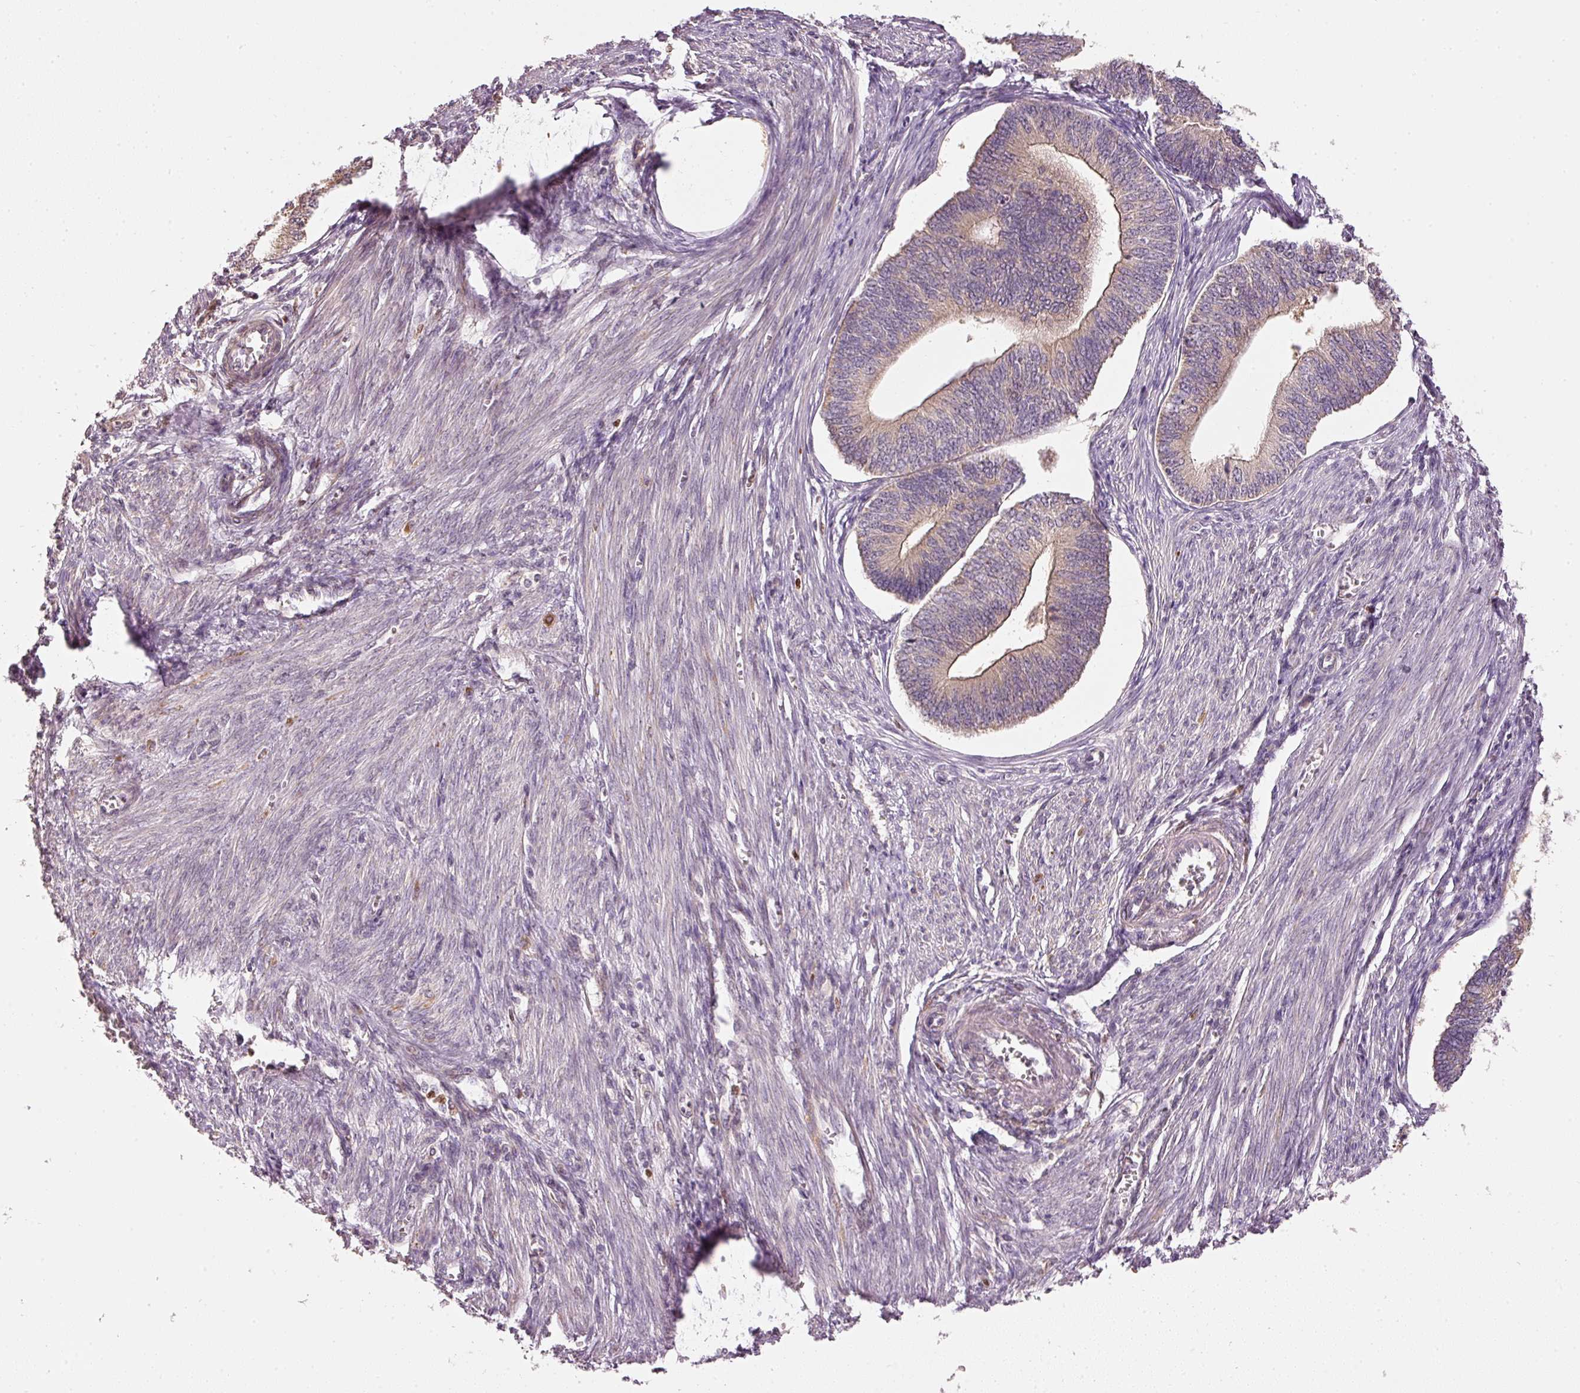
{"staining": {"intensity": "weak", "quantity": "25%-75%", "location": "cytoplasmic/membranous"}, "tissue": "endometrial cancer", "cell_type": "Tumor cells", "image_type": "cancer", "snomed": [{"axis": "morphology", "description": "Adenocarcinoma, NOS"}, {"axis": "topography", "description": "Endometrium"}], "caption": "Immunohistochemistry of human adenocarcinoma (endometrial) exhibits low levels of weak cytoplasmic/membranous expression in about 25%-75% of tumor cells. The protein is stained brown, and the nuclei are stained in blue (DAB (3,3'-diaminobenzidine) IHC with brightfield microscopy, high magnification).", "gene": "MTHFD1L", "patient": {"sex": "female", "age": 68}}